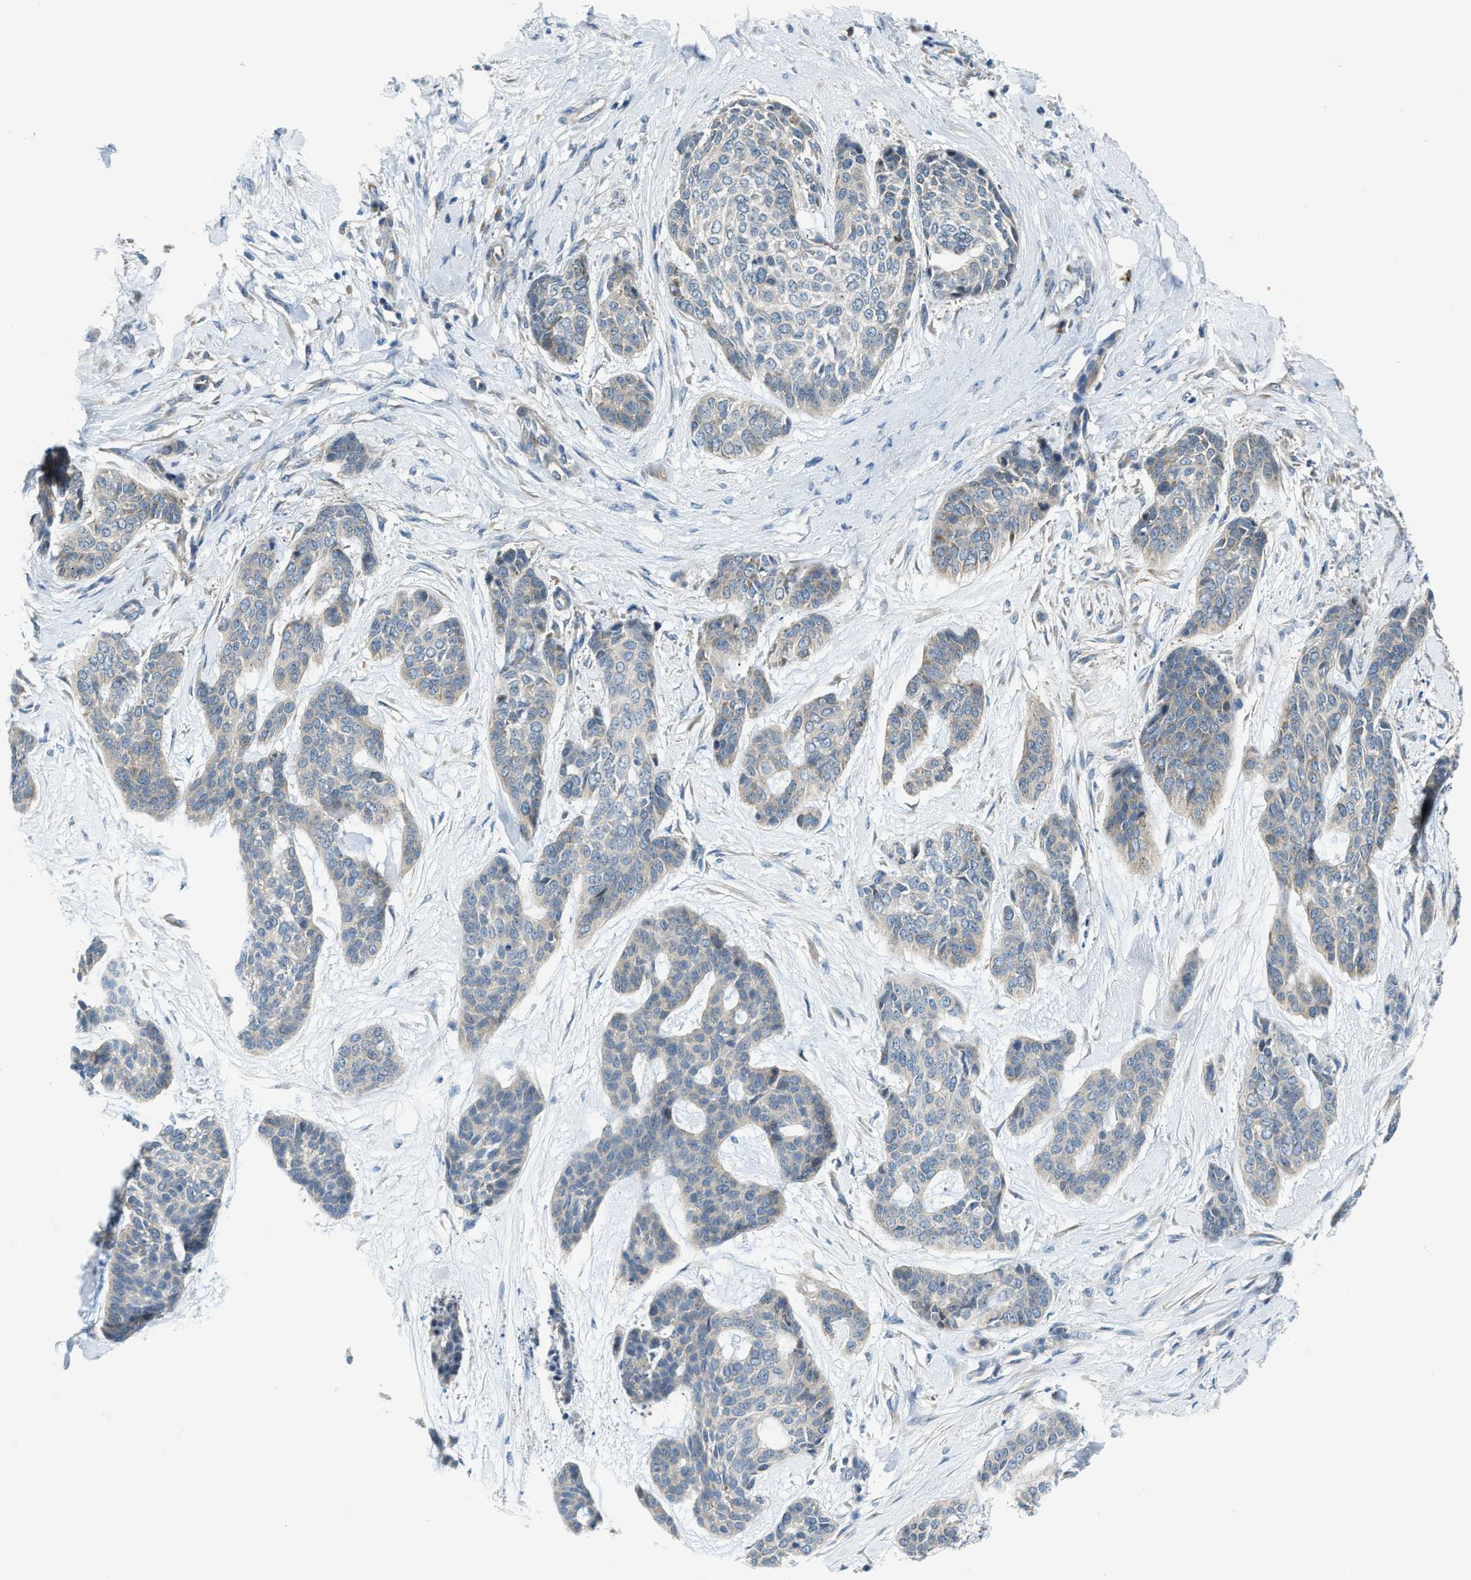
{"staining": {"intensity": "negative", "quantity": "none", "location": "none"}, "tissue": "skin cancer", "cell_type": "Tumor cells", "image_type": "cancer", "snomed": [{"axis": "morphology", "description": "Basal cell carcinoma"}, {"axis": "topography", "description": "Skin"}], "caption": "Tumor cells show no significant expression in basal cell carcinoma (skin). Nuclei are stained in blue.", "gene": "KLHDC10", "patient": {"sex": "female", "age": 64}}